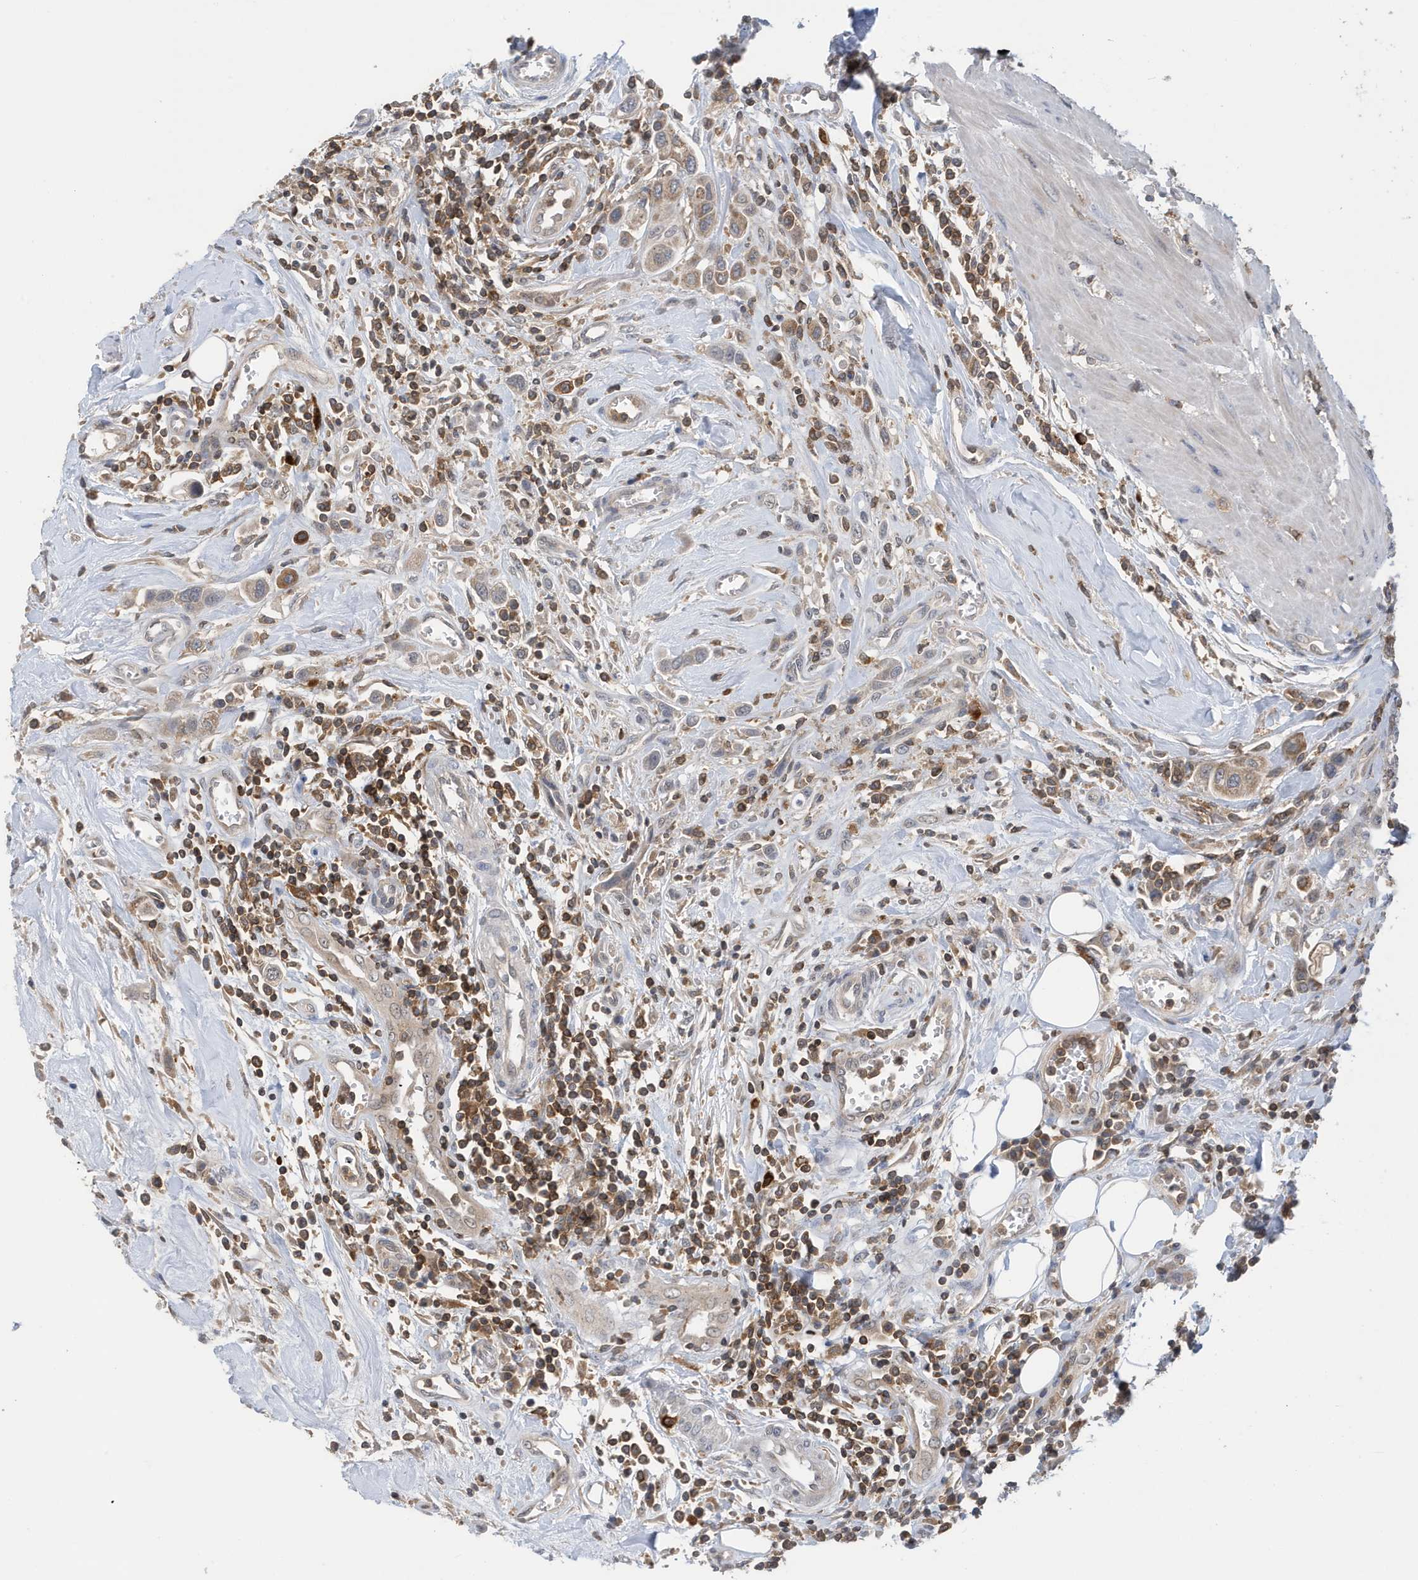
{"staining": {"intensity": "moderate", "quantity": ">75%", "location": "cytoplasmic/membranous"}, "tissue": "urothelial cancer", "cell_type": "Tumor cells", "image_type": "cancer", "snomed": [{"axis": "morphology", "description": "Urothelial carcinoma, High grade"}, {"axis": "topography", "description": "Urinary bladder"}], "caption": "This histopathology image reveals immunohistochemistry (IHC) staining of human urothelial cancer, with medium moderate cytoplasmic/membranous staining in about >75% of tumor cells.", "gene": "NSUN3", "patient": {"sex": "male", "age": 50}}